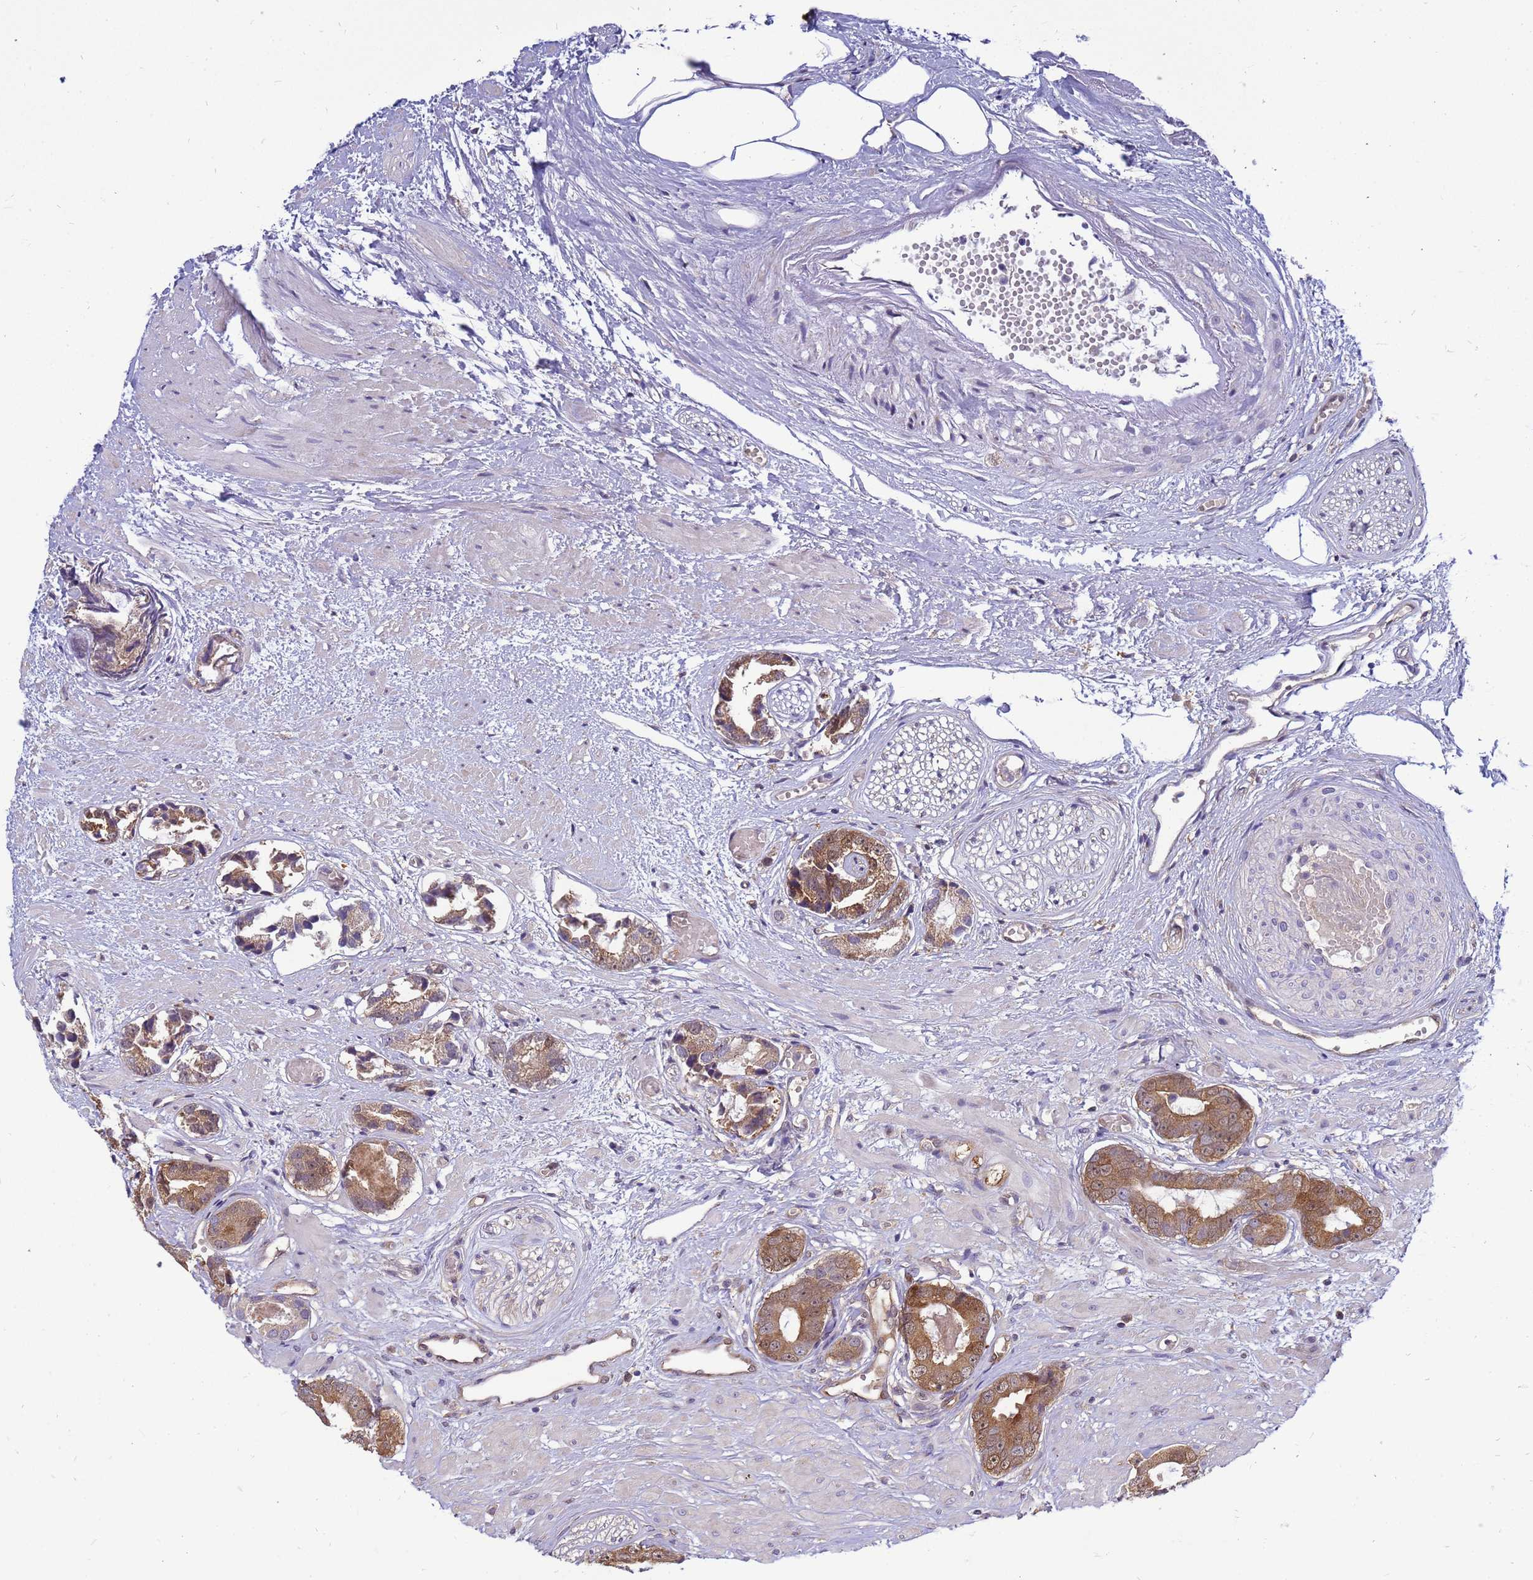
{"staining": {"intensity": "strong", "quantity": ">75%", "location": "cytoplasmic/membranous,nuclear"}, "tissue": "prostate cancer", "cell_type": "Tumor cells", "image_type": "cancer", "snomed": [{"axis": "morphology", "description": "Adenocarcinoma, Low grade"}, {"axis": "topography", "description": "Prostate"}], "caption": "The micrograph reveals a brown stain indicating the presence of a protein in the cytoplasmic/membranous and nuclear of tumor cells in prostate cancer.", "gene": "EIF4EBP3", "patient": {"sex": "male", "age": 64}}